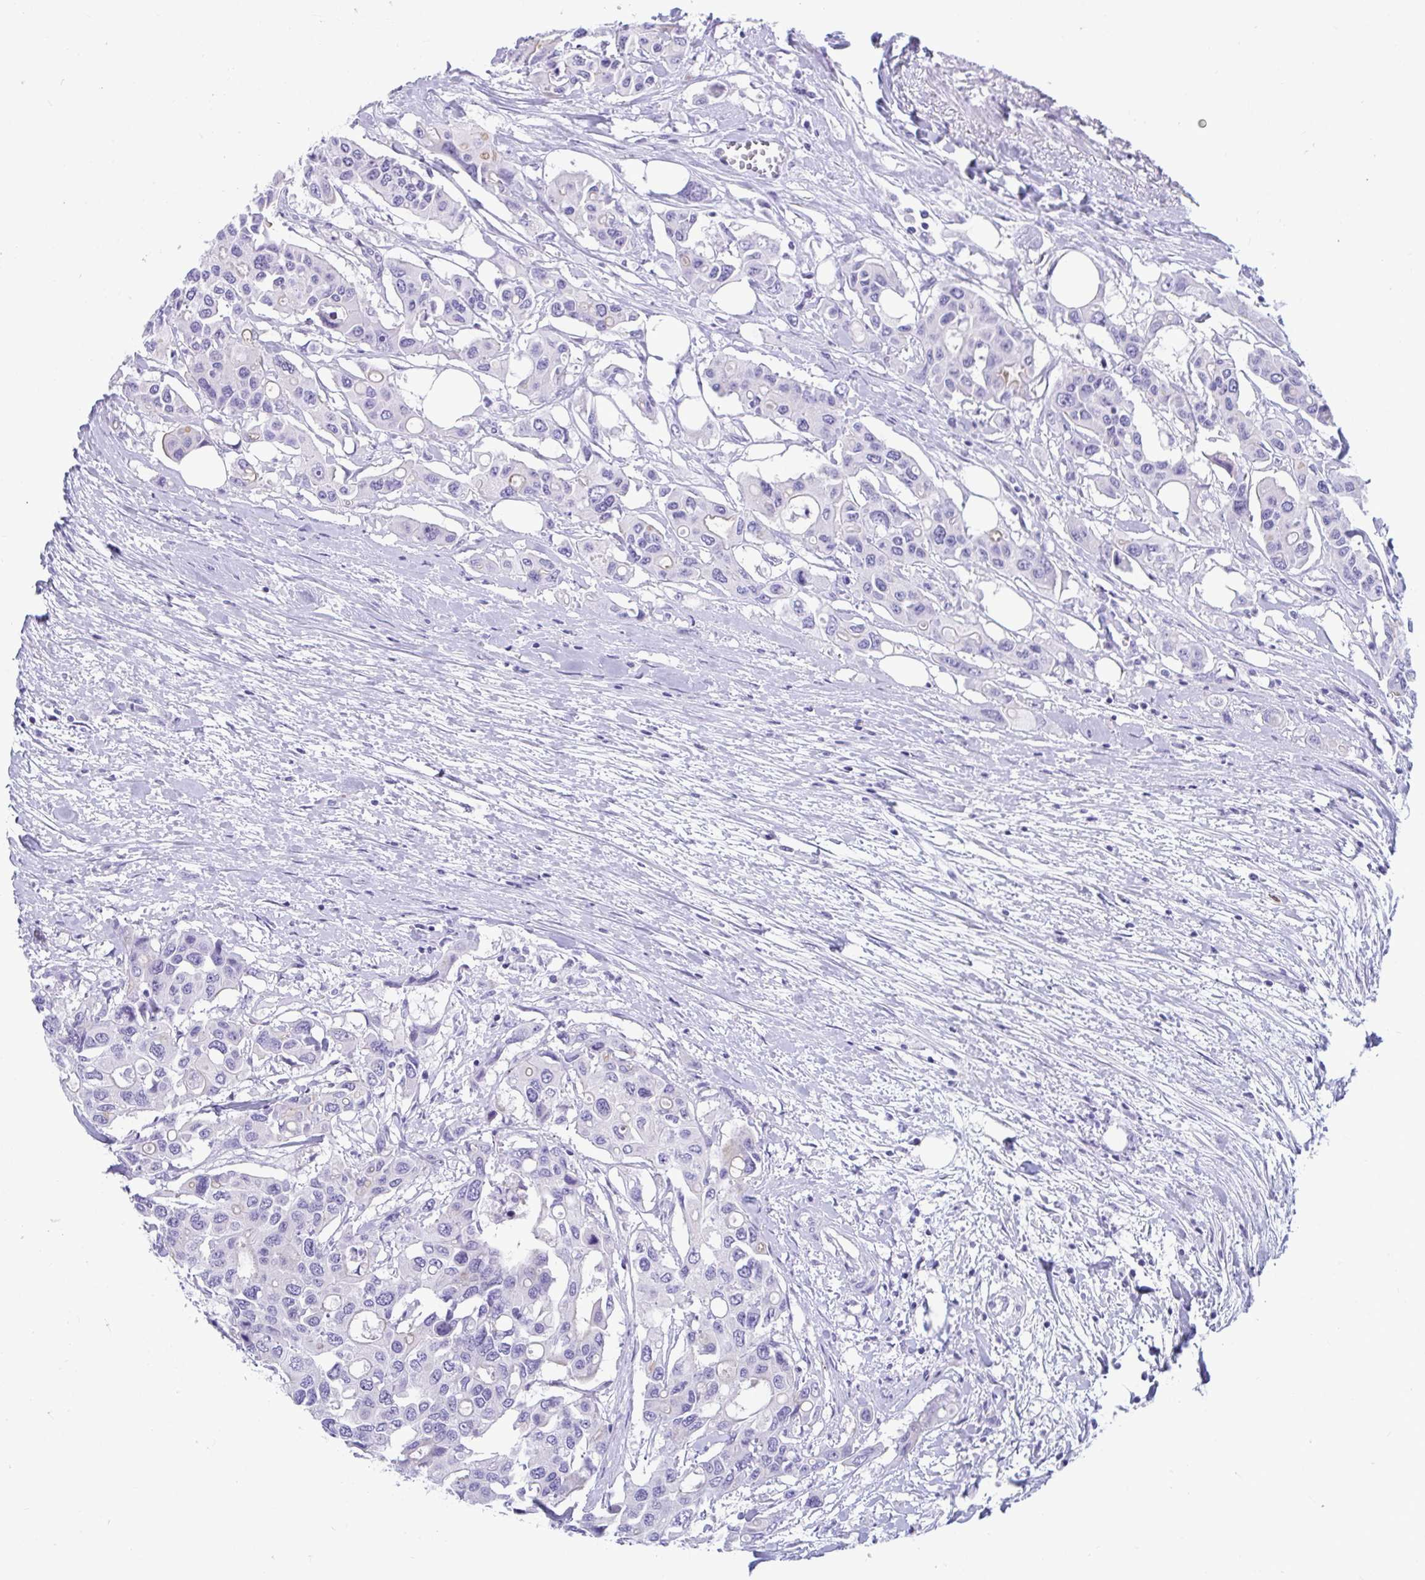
{"staining": {"intensity": "negative", "quantity": "none", "location": "none"}, "tissue": "colorectal cancer", "cell_type": "Tumor cells", "image_type": "cancer", "snomed": [{"axis": "morphology", "description": "Adenocarcinoma, NOS"}, {"axis": "topography", "description": "Colon"}], "caption": "This is an immunohistochemistry (IHC) image of human adenocarcinoma (colorectal). There is no expression in tumor cells.", "gene": "TTC30B", "patient": {"sex": "male", "age": 77}}